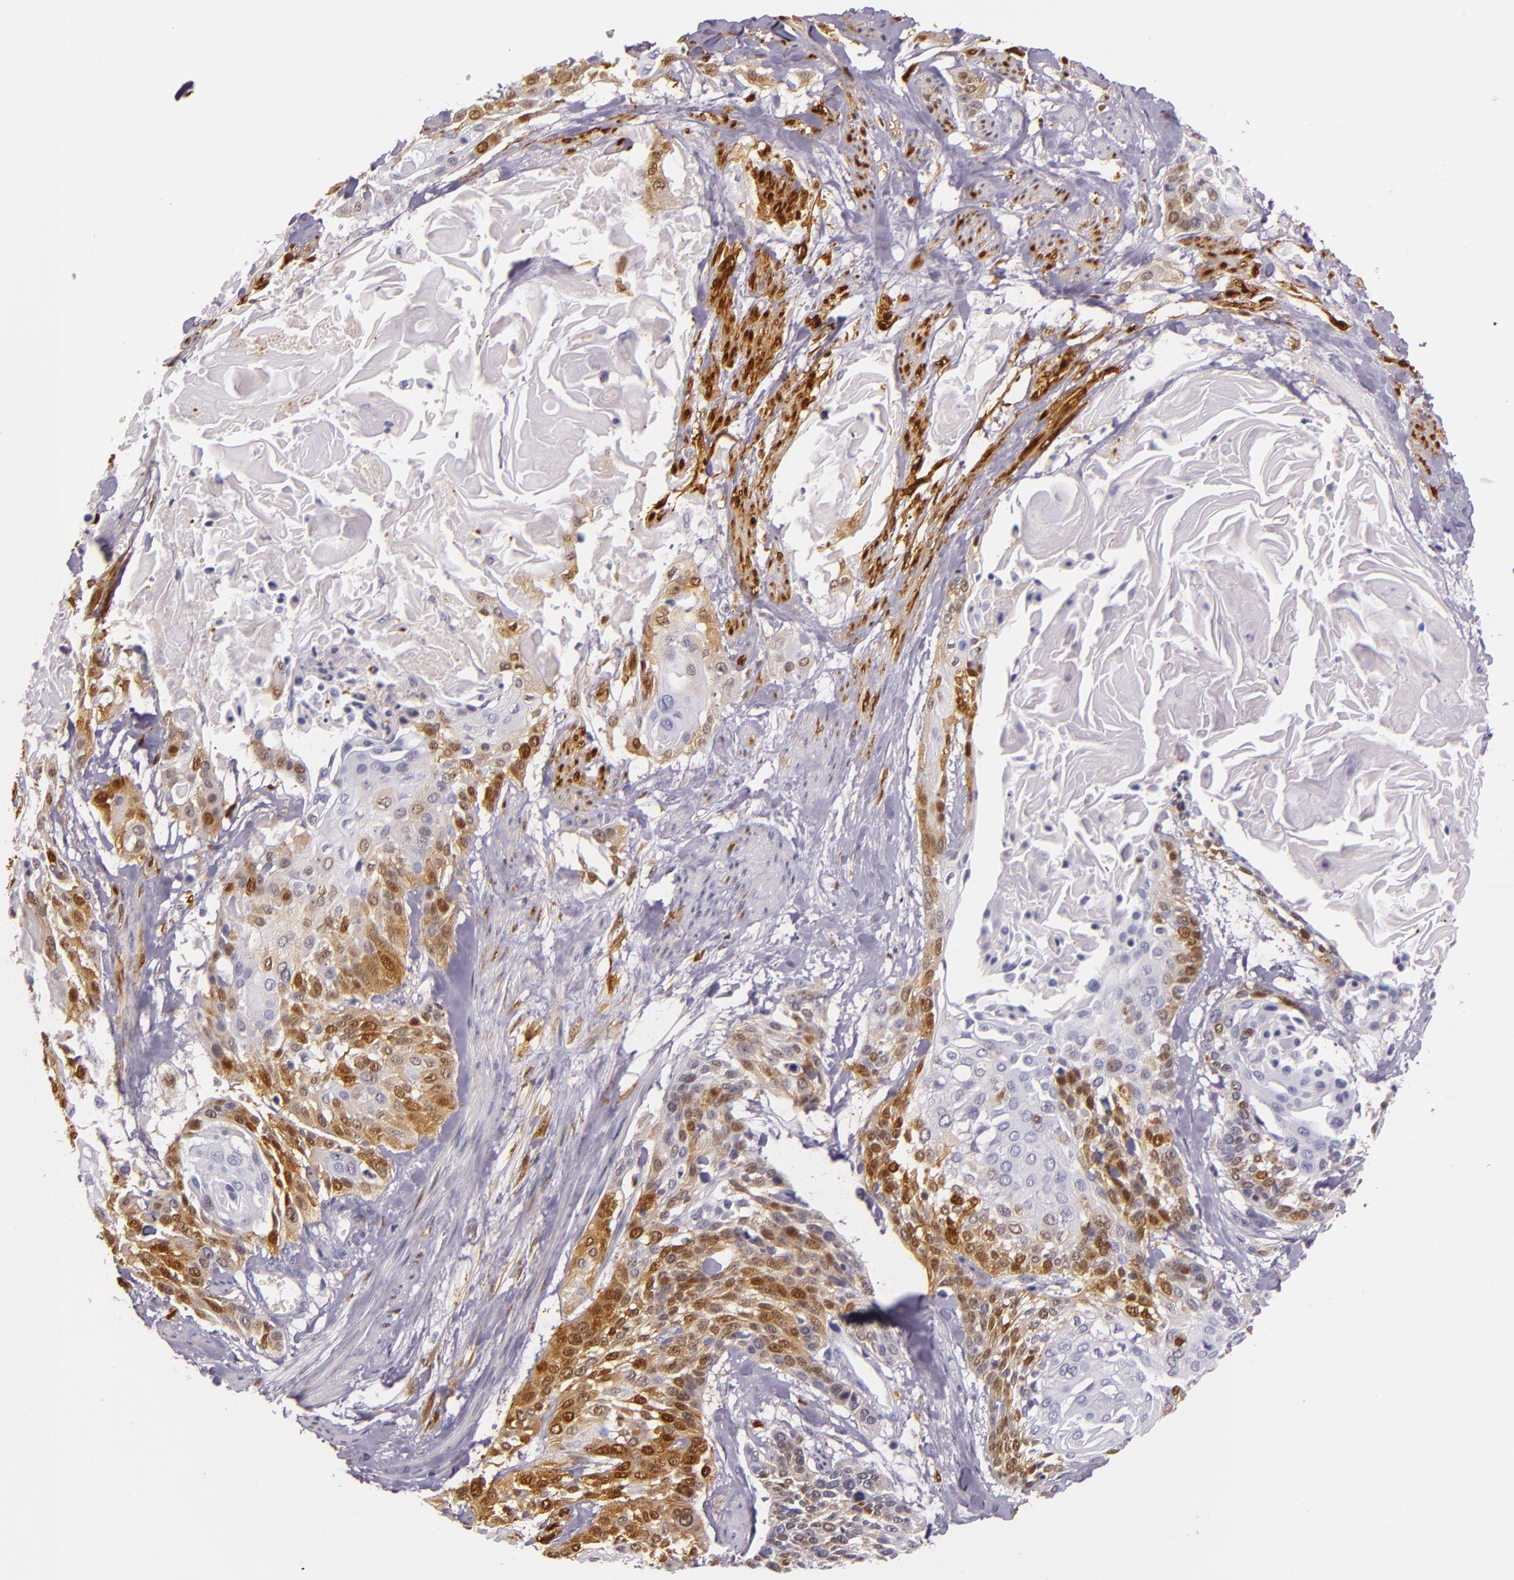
{"staining": {"intensity": "moderate", "quantity": "25%-75%", "location": "nuclear"}, "tissue": "cervical cancer", "cell_type": "Tumor cells", "image_type": "cancer", "snomed": [{"axis": "morphology", "description": "Squamous cell carcinoma, NOS"}, {"axis": "topography", "description": "Cervix"}], "caption": "Protein staining of squamous cell carcinoma (cervical) tissue reveals moderate nuclear staining in approximately 25%-75% of tumor cells.", "gene": "MT1A", "patient": {"sex": "female", "age": 57}}